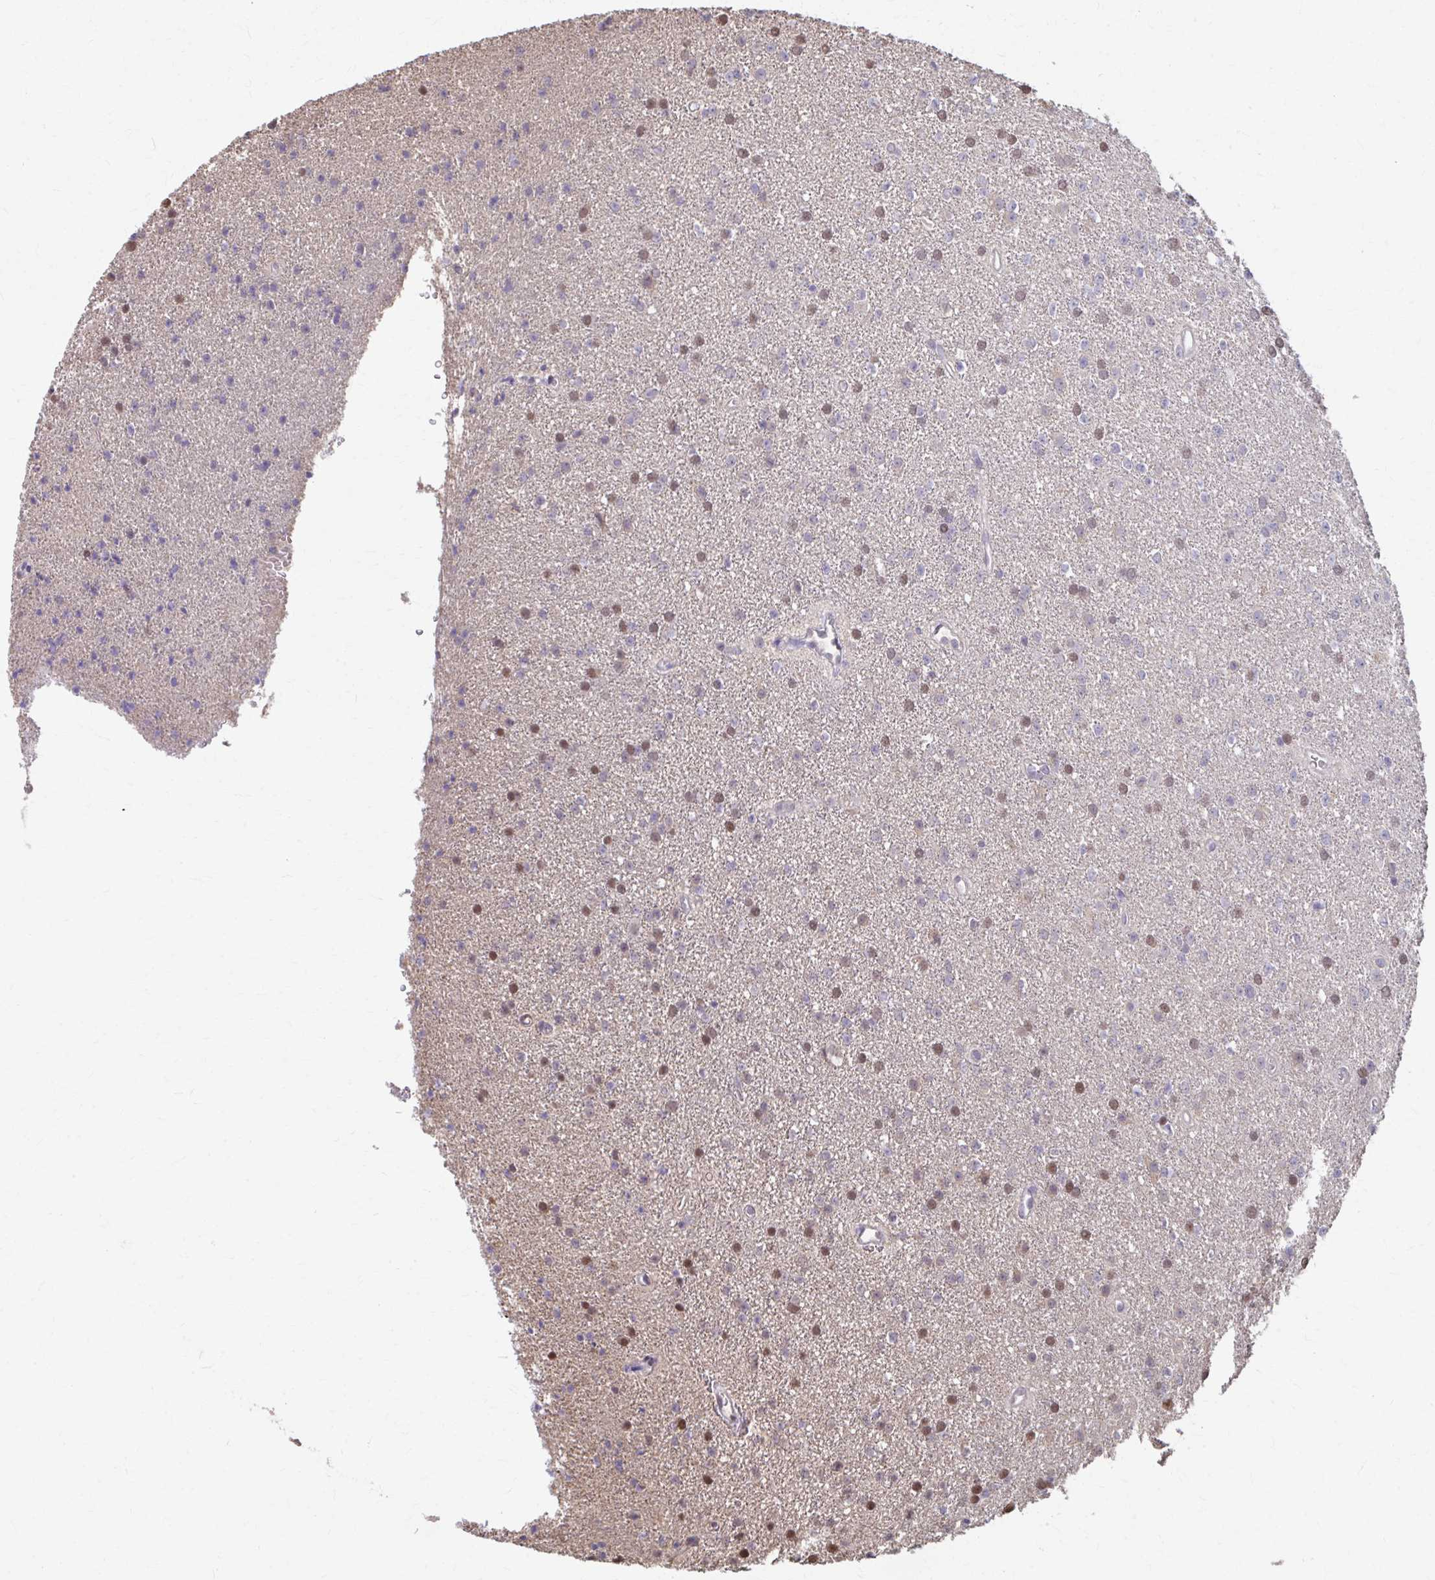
{"staining": {"intensity": "moderate", "quantity": "25%-75%", "location": "nuclear"}, "tissue": "glioma", "cell_type": "Tumor cells", "image_type": "cancer", "snomed": [{"axis": "morphology", "description": "Glioma, malignant, Low grade"}, {"axis": "topography", "description": "Brain"}], "caption": "The photomicrograph displays a brown stain indicating the presence of a protein in the nuclear of tumor cells in glioma. The protein is shown in brown color, while the nuclei are stained blue.", "gene": "ING4", "patient": {"sex": "female", "age": 34}}